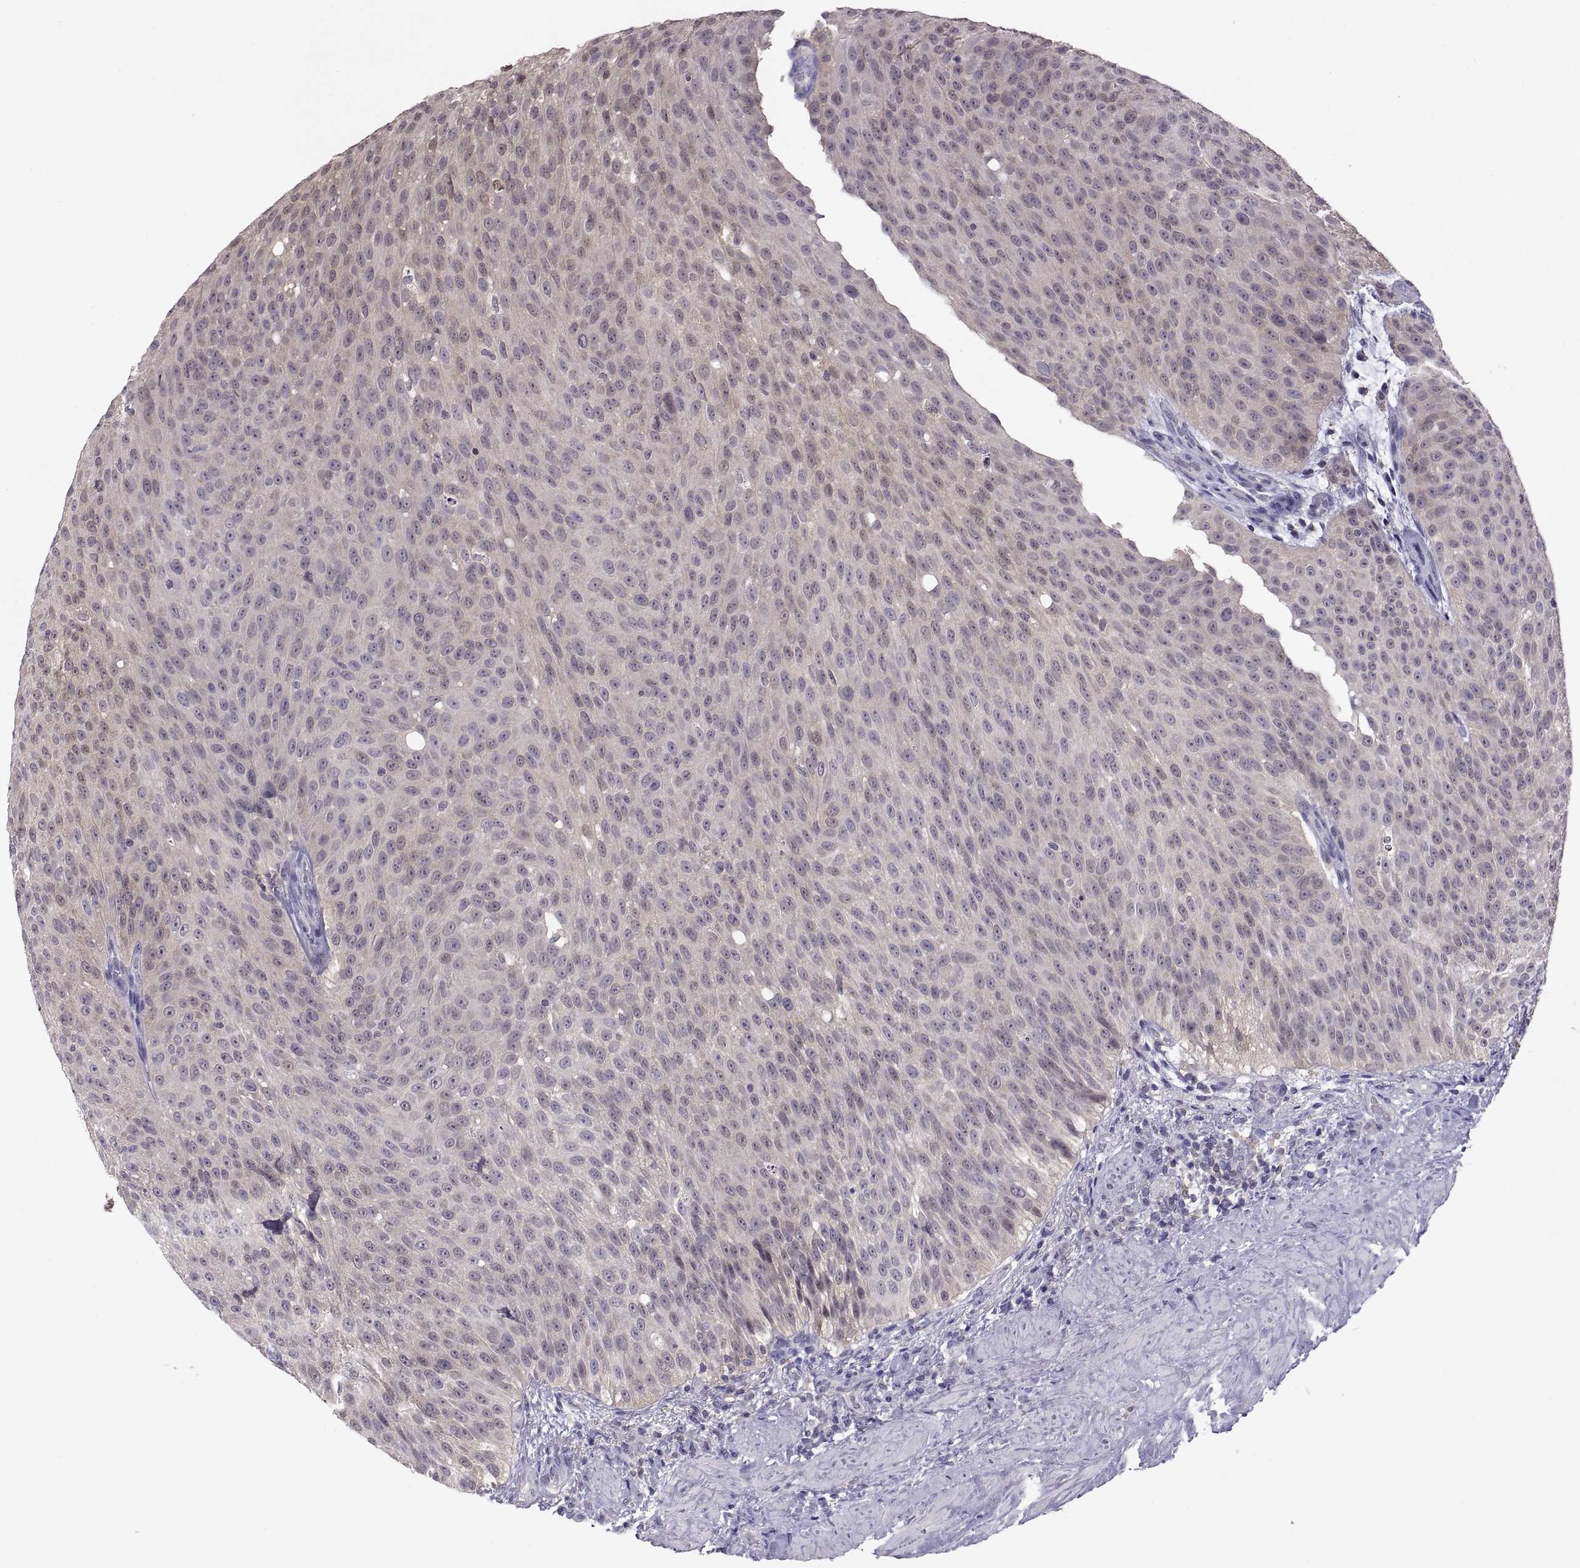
{"staining": {"intensity": "negative", "quantity": "none", "location": "none"}, "tissue": "urothelial cancer", "cell_type": "Tumor cells", "image_type": "cancer", "snomed": [{"axis": "morphology", "description": "Urothelial carcinoma, Low grade"}, {"axis": "topography", "description": "Urinary bladder"}], "caption": "Tumor cells are negative for brown protein staining in urothelial cancer. Brightfield microscopy of IHC stained with DAB (3,3'-diaminobenzidine) (brown) and hematoxylin (blue), captured at high magnification.", "gene": "FGF9", "patient": {"sex": "male", "age": 78}}